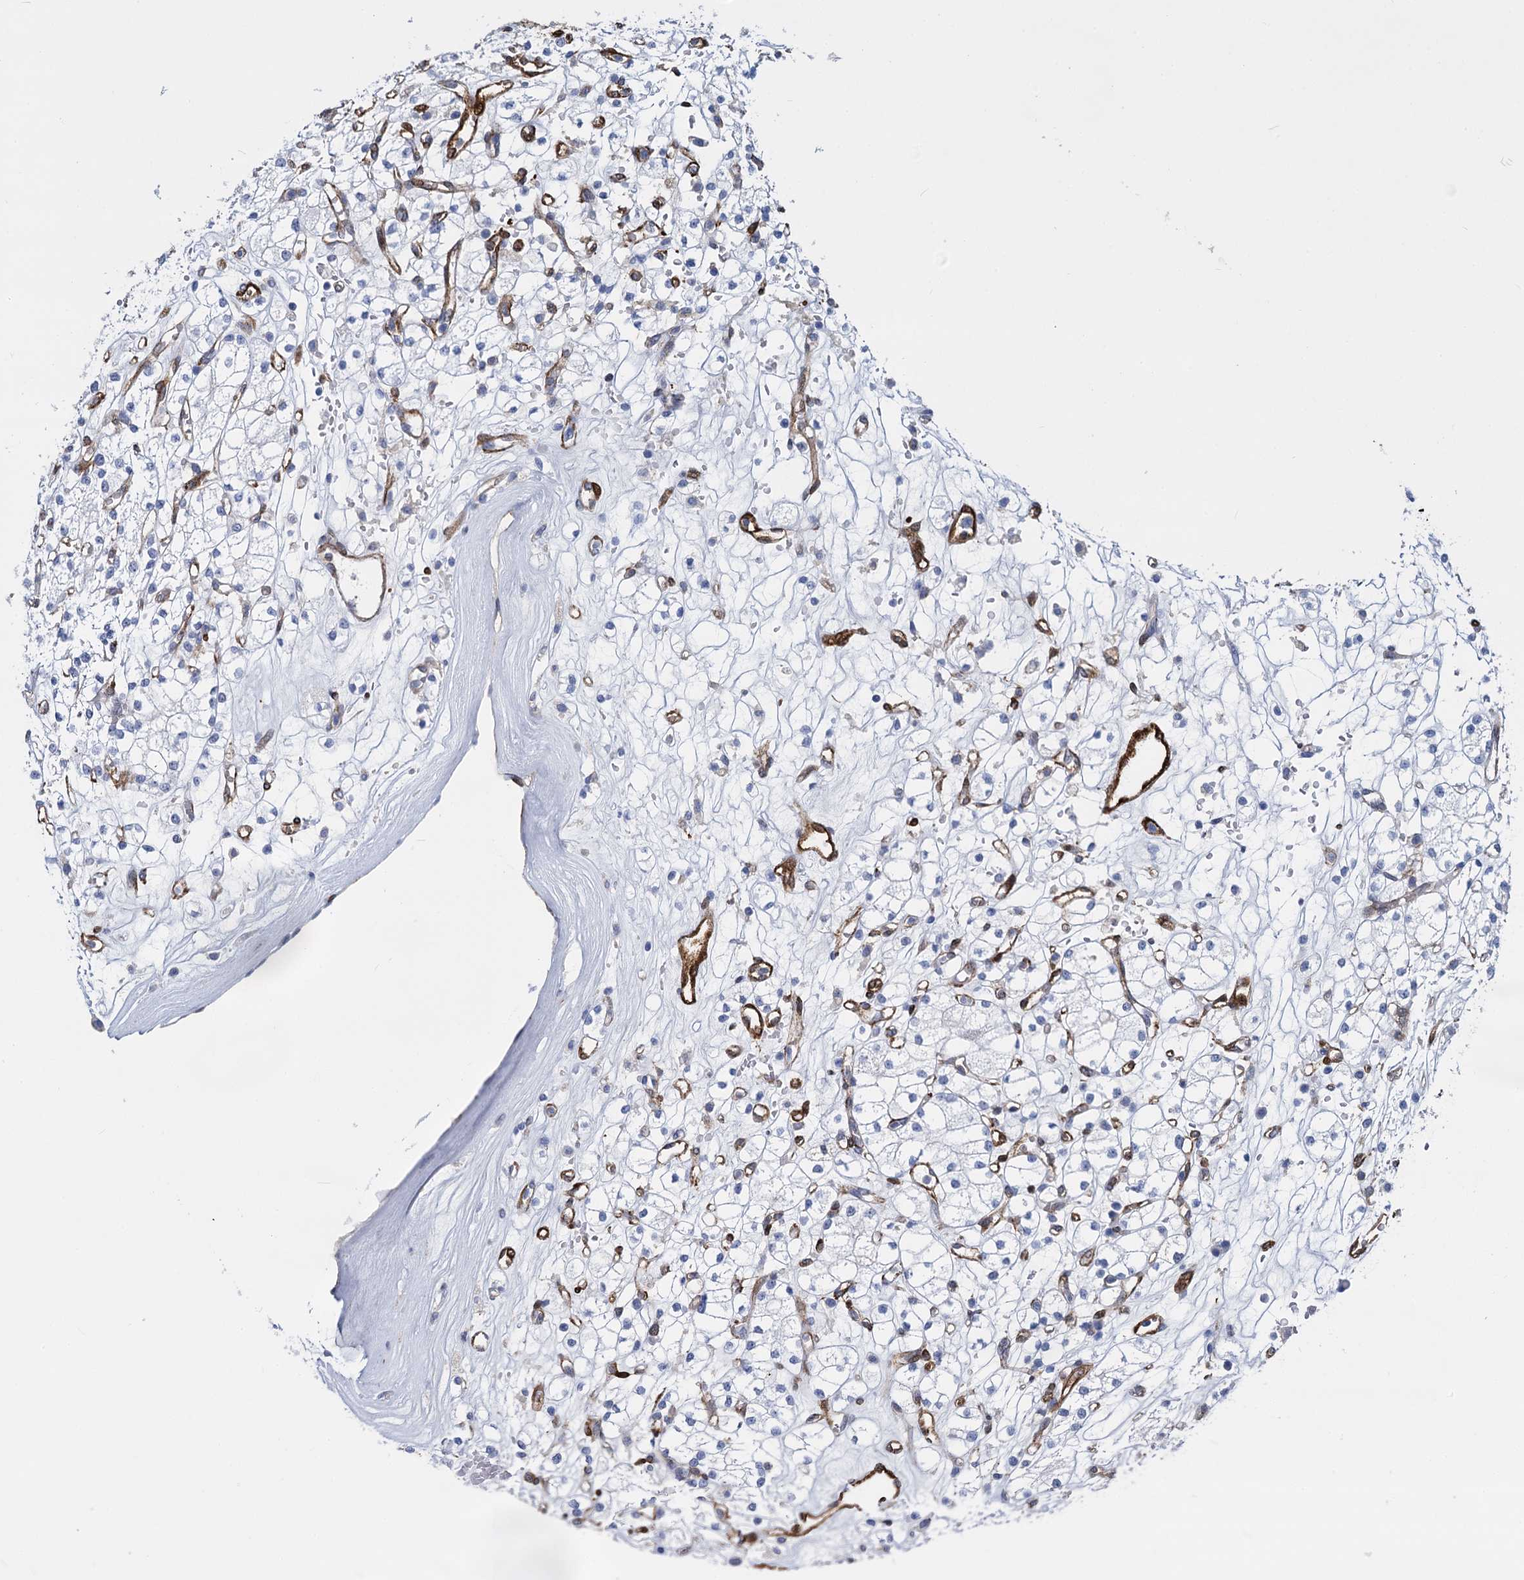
{"staining": {"intensity": "negative", "quantity": "none", "location": "none"}, "tissue": "renal cancer", "cell_type": "Tumor cells", "image_type": "cancer", "snomed": [{"axis": "morphology", "description": "Adenocarcinoma, NOS"}, {"axis": "topography", "description": "Kidney"}], "caption": "This is an immunohistochemistry (IHC) histopathology image of renal adenocarcinoma. There is no positivity in tumor cells.", "gene": "SNCG", "patient": {"sex": "male", "age": 77}}